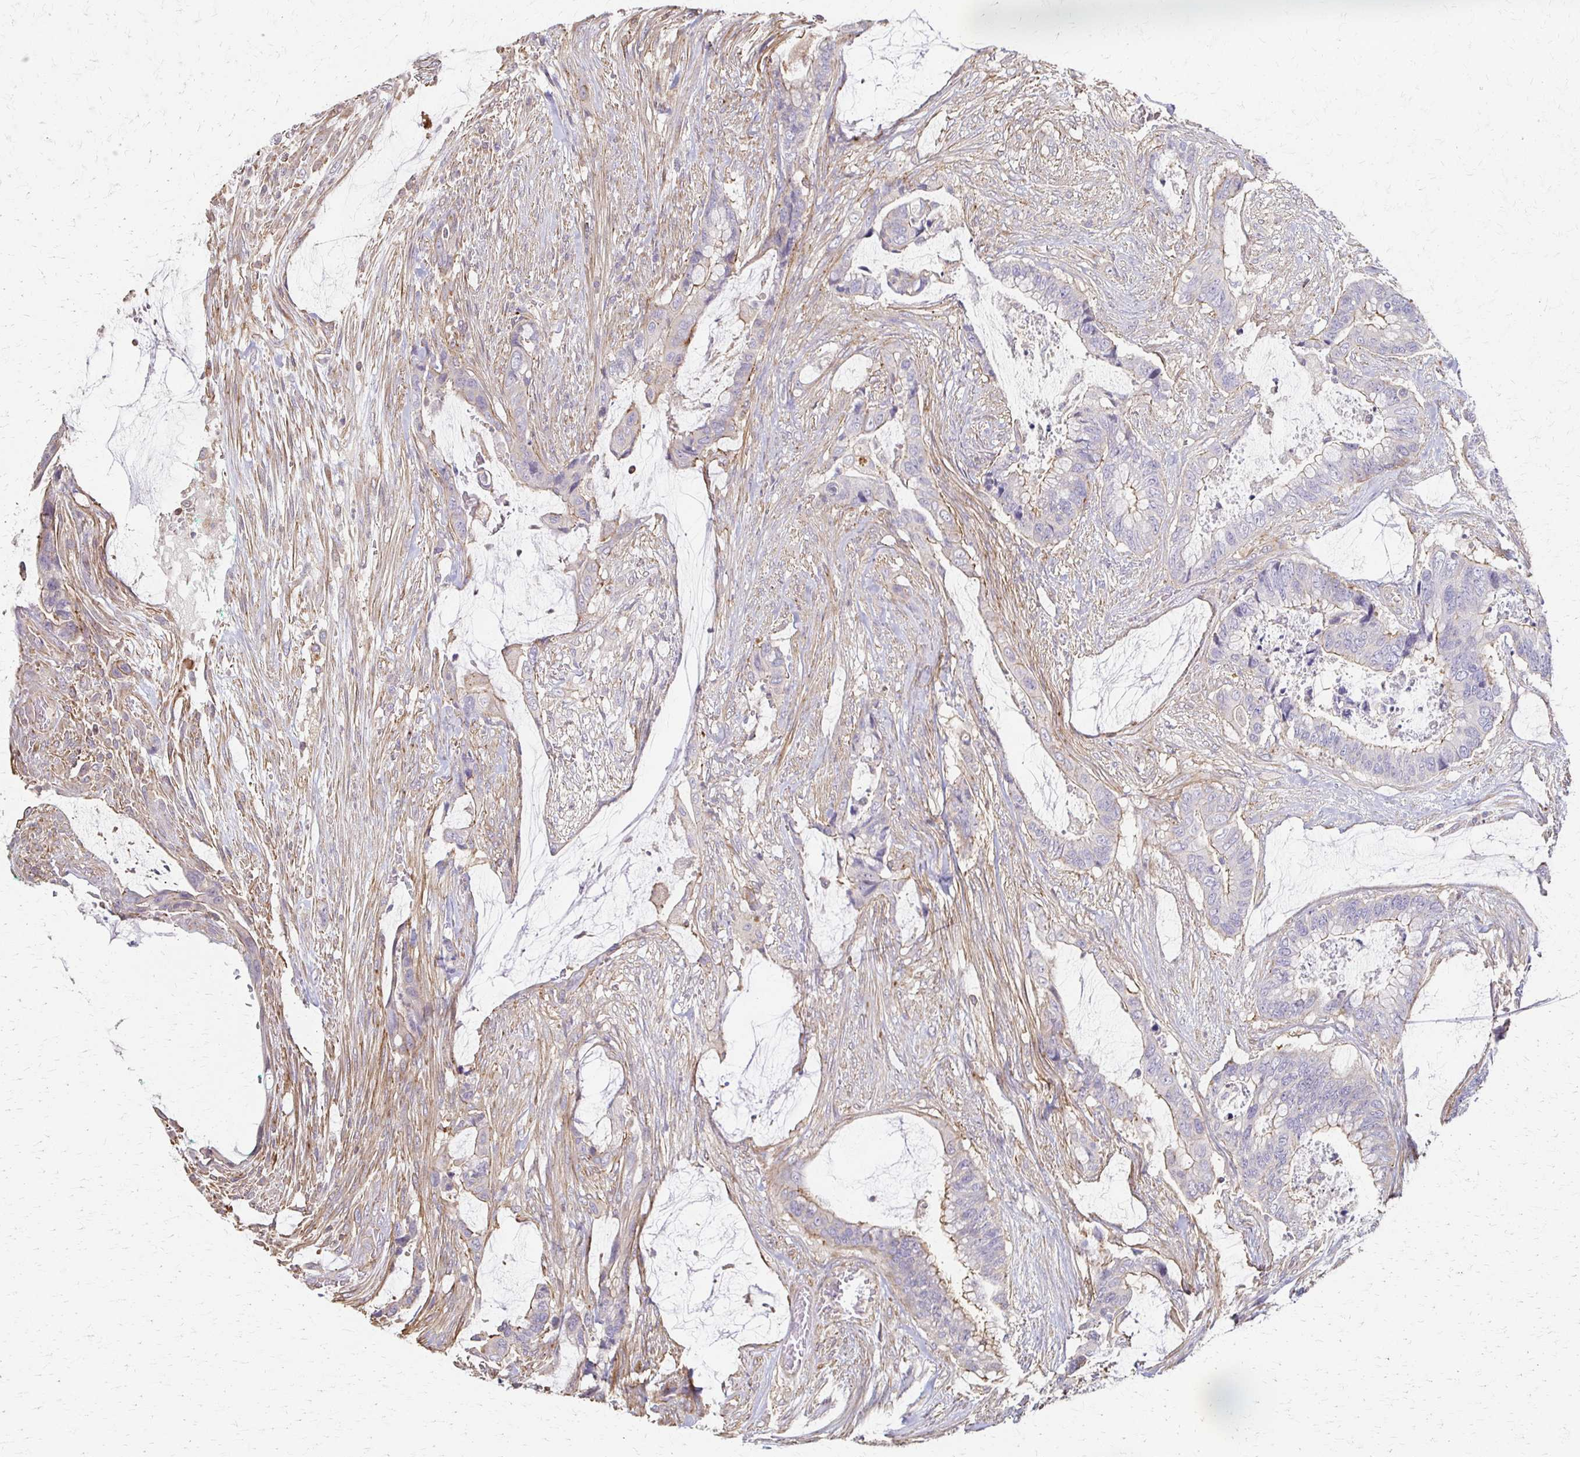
{"staining": {"intensity": "weak", "quantity": "<25%", "location": "cytoplasmic/membranous"}, "tissue": "colorectal cancer", "cell_type": "Tumor cells", "image_type": "cancer", "snomed": [{"axis": "morphology", "description": "Adenocarcinoma, NOS"}, {"axis": "topography", "description": "Rectum"}], "caption": "Colorectal cancer was stained to show a protein in brown. There is no significant expression in tumor cells.", "gene": "C1QTNF7", "patient": {"sex": "female", "age": 59}}